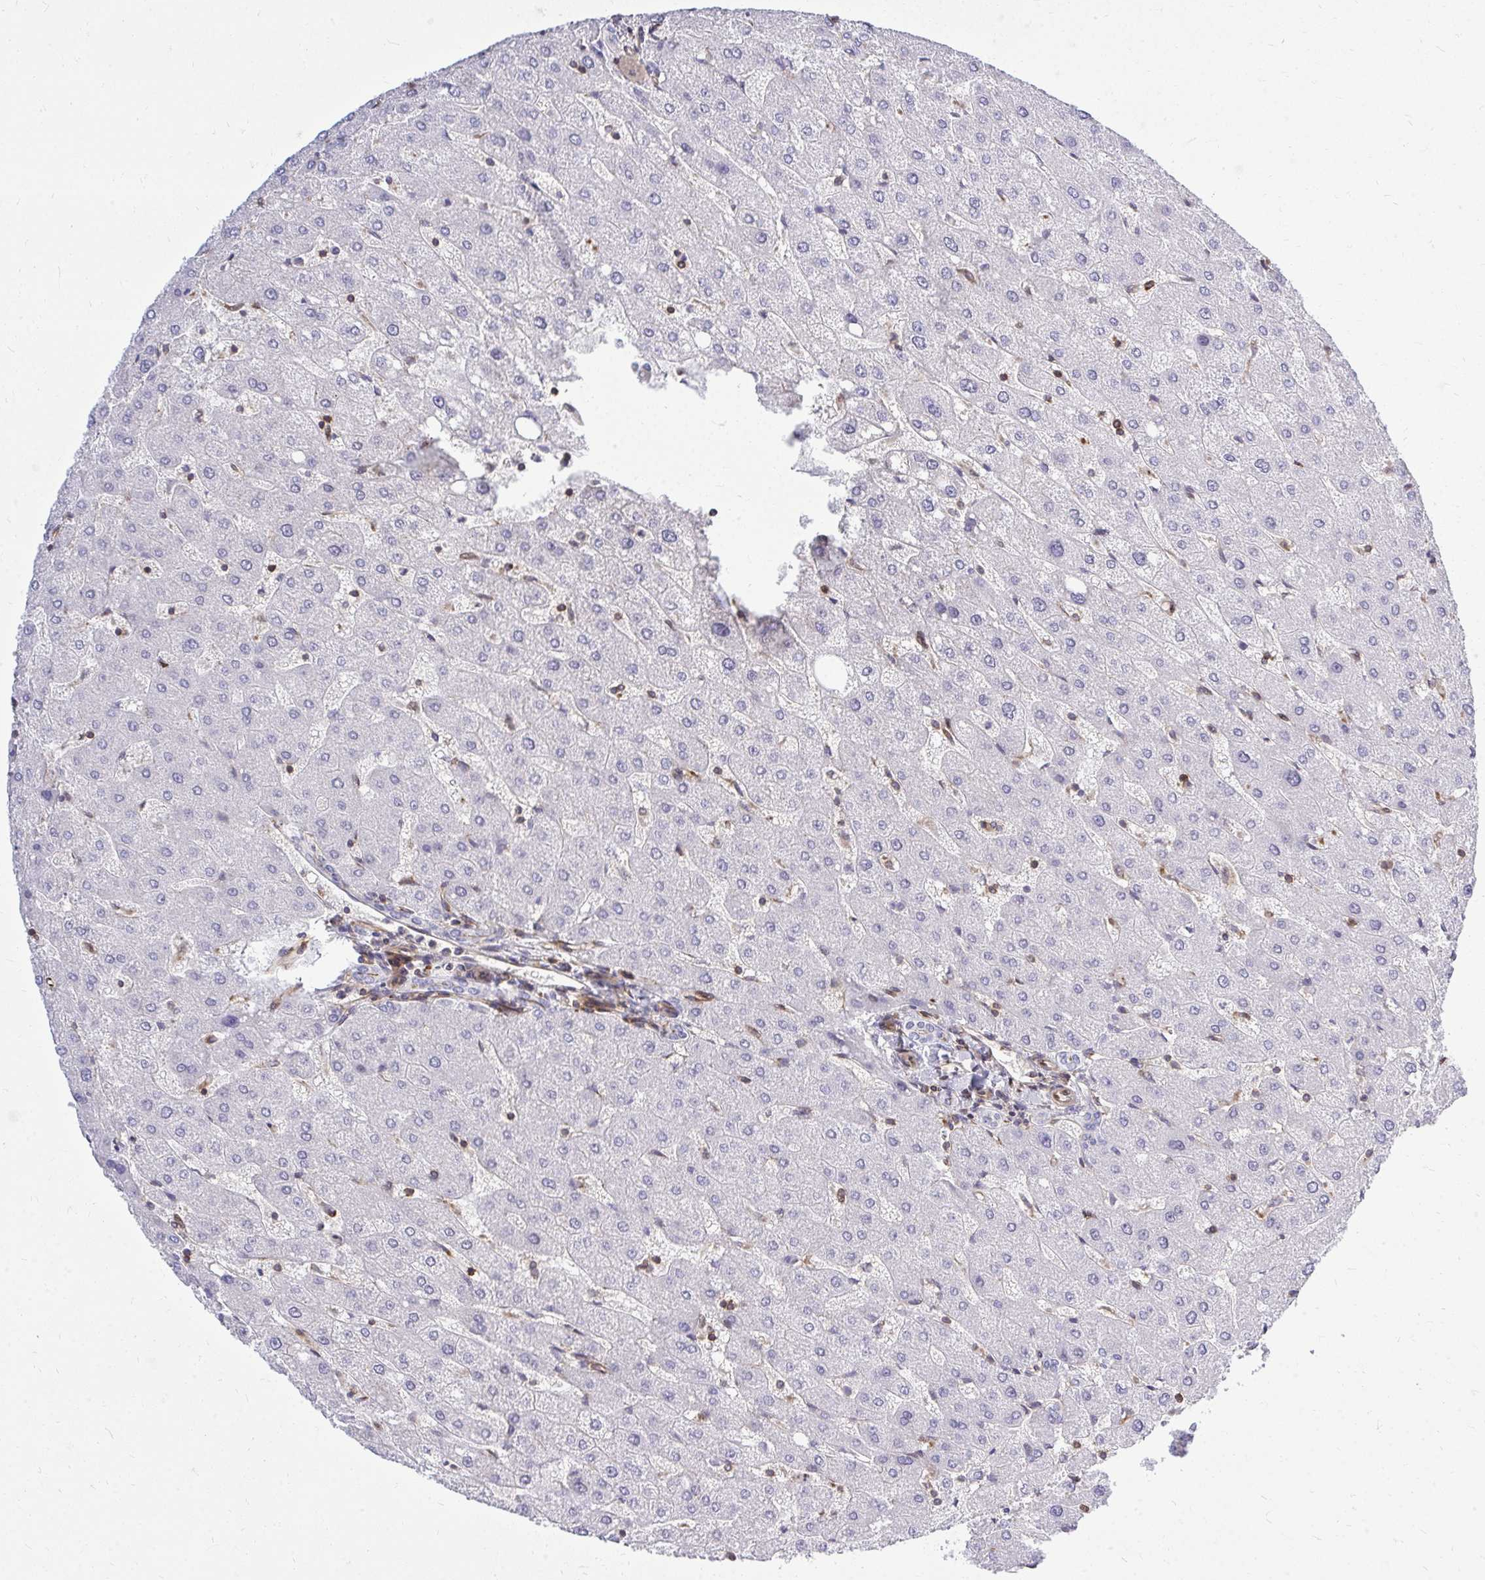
{"staining": {"intensity": "negative", "quantity": "none", "location": "none"}, "tissue": "liver", "cell_type": "Cholangiocytes", "image_type": "normal", "snomed": [{"axis": "morphology", "description": "Normal tissue, NOS"}, {"axis": "topography", "description": "Liver"}], "caption": "There is no significant positivity in cholangiocytes of liver.", "gene": "FOXN3", "patient": {"sex": "male", "age": 67}}